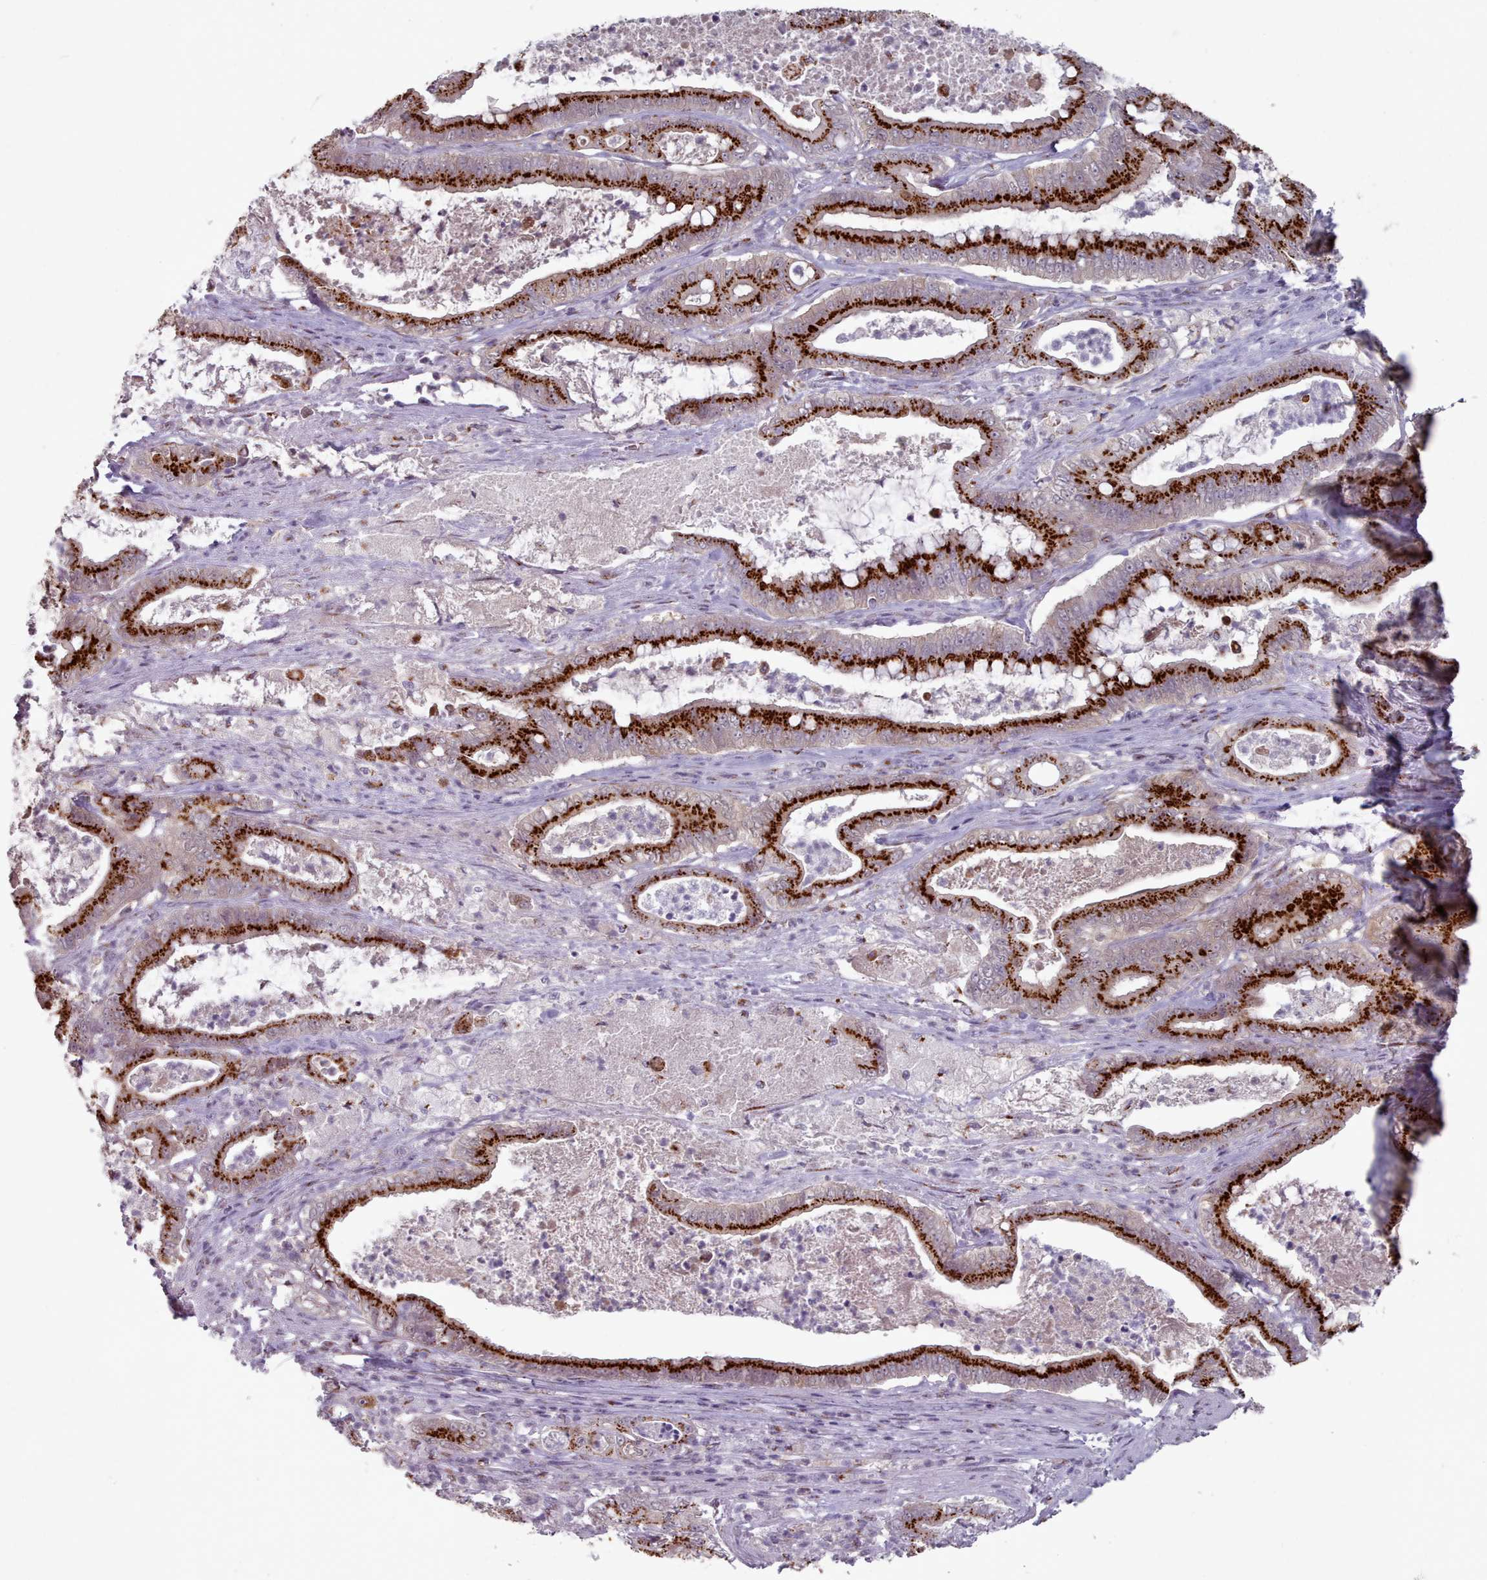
{"staining": {"intensity": "strong", "quantity": ">75%", "location": "cytoplasmic/membranous"}, "tissue": "pancreatic cancer", "cell_type": "Tumor cells", "image_type": "cancer", "snomed": [{"axis": "morphology", "description": "Adenocarcinoma, NOS"}, {"axis": "topography", "description": "Pancreas"}], "caption": "Strong cytoplasmic/membranous expression for a protein is appreciated in approximately >75% of tumor cells of adenocarcinoma (pancreatic) using IHC.", "gene": "MAN1B1", "patient": {"sex": "male", "age": 71}}